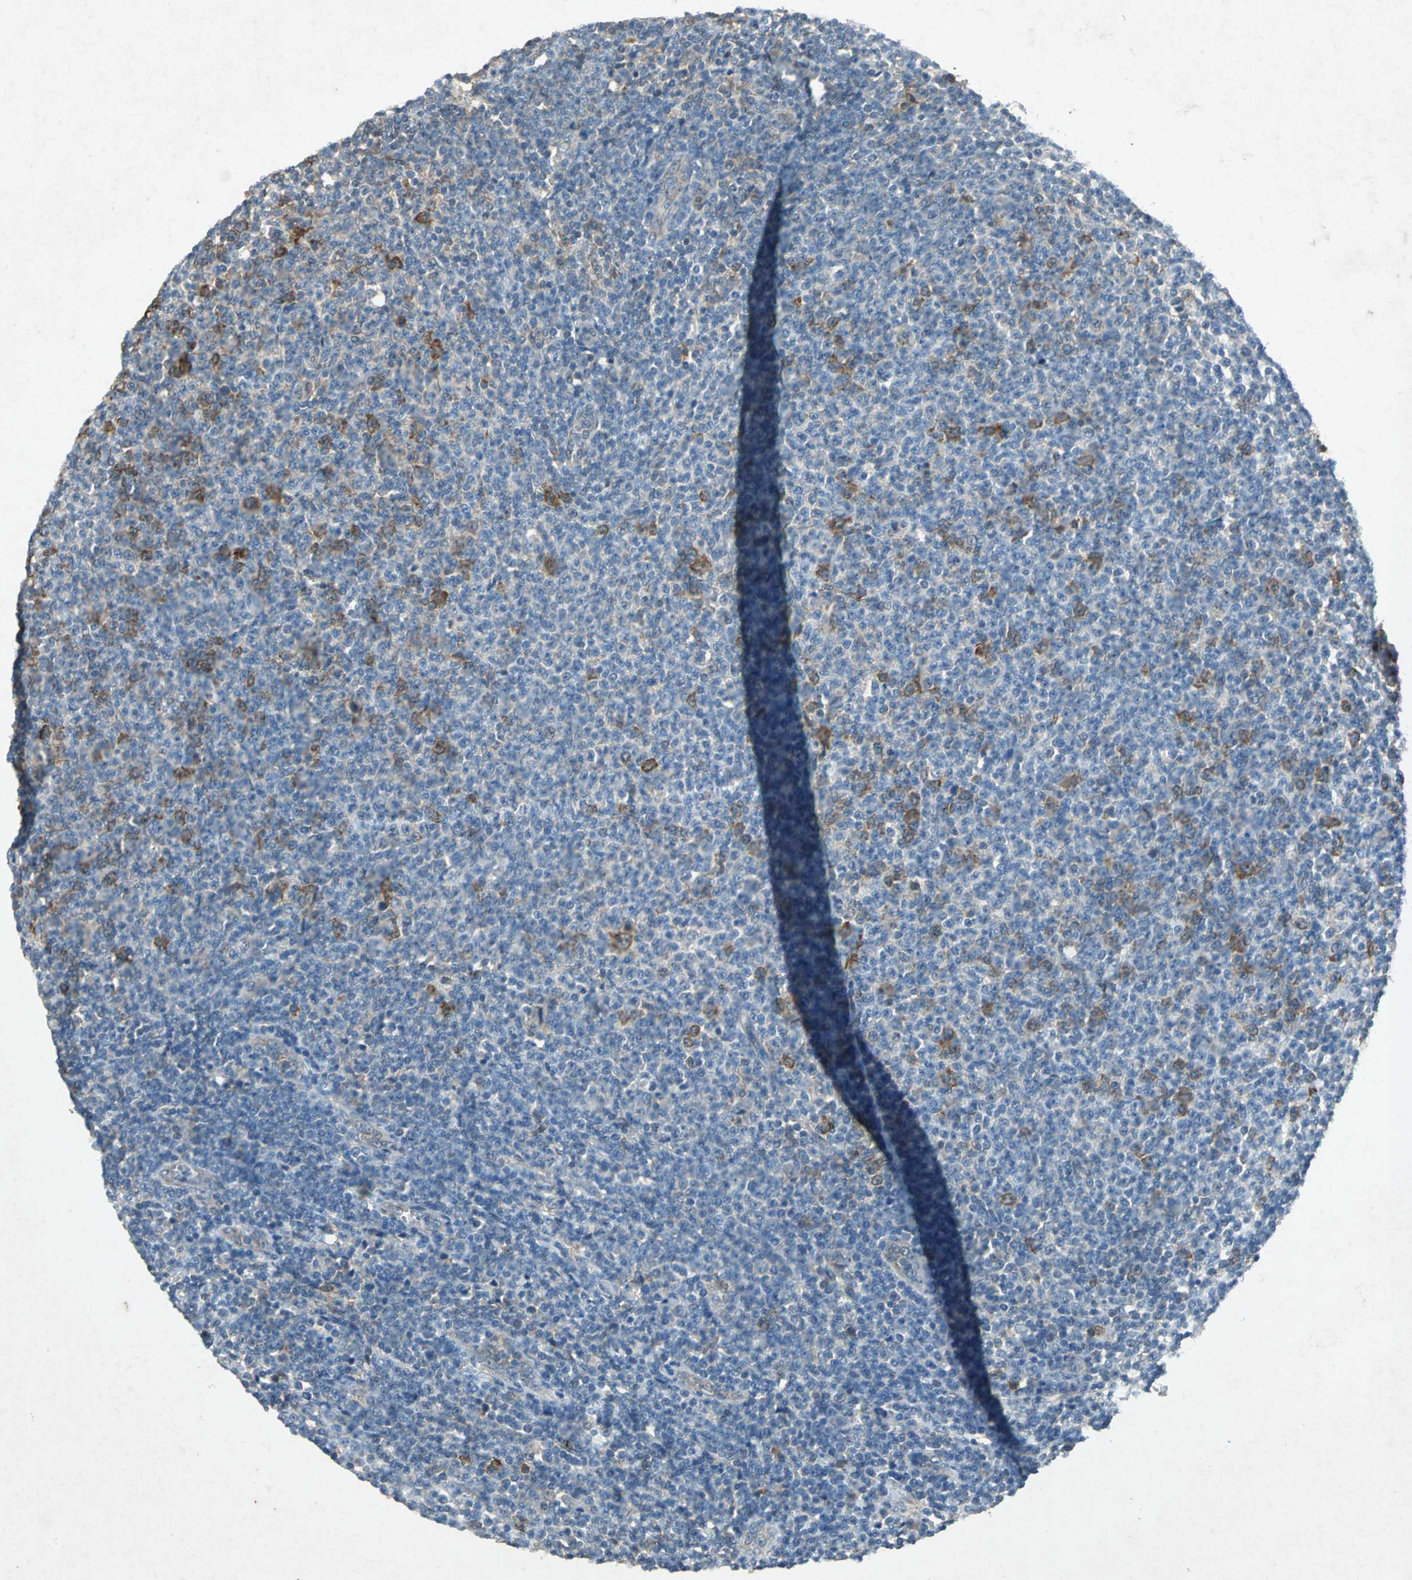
{"staining": {"intensity": "moderate", "quantity": "<25%", "location": "cytoplasmic/membranous"}, "tissue": "lymphoma", "cell_type": "Tumor cells", "image_type": "cancer", "snomed": [{"axis": "morphology", "description": "Malignant lymphoma, non-Hodgkin's type, Low grade"}, {"axis": "topography", "description": "Lymph node"}], "caption": "DAB immunohistochemical staining of human low-grade malignant lymphoma, non-Hodgkin's type exhibits moderate cytoplasmic/membranous protein positivity in about <25% of tumor cells.", "gene": "HSP90AB1", "patient": {"sex": "male", "age": 66}}